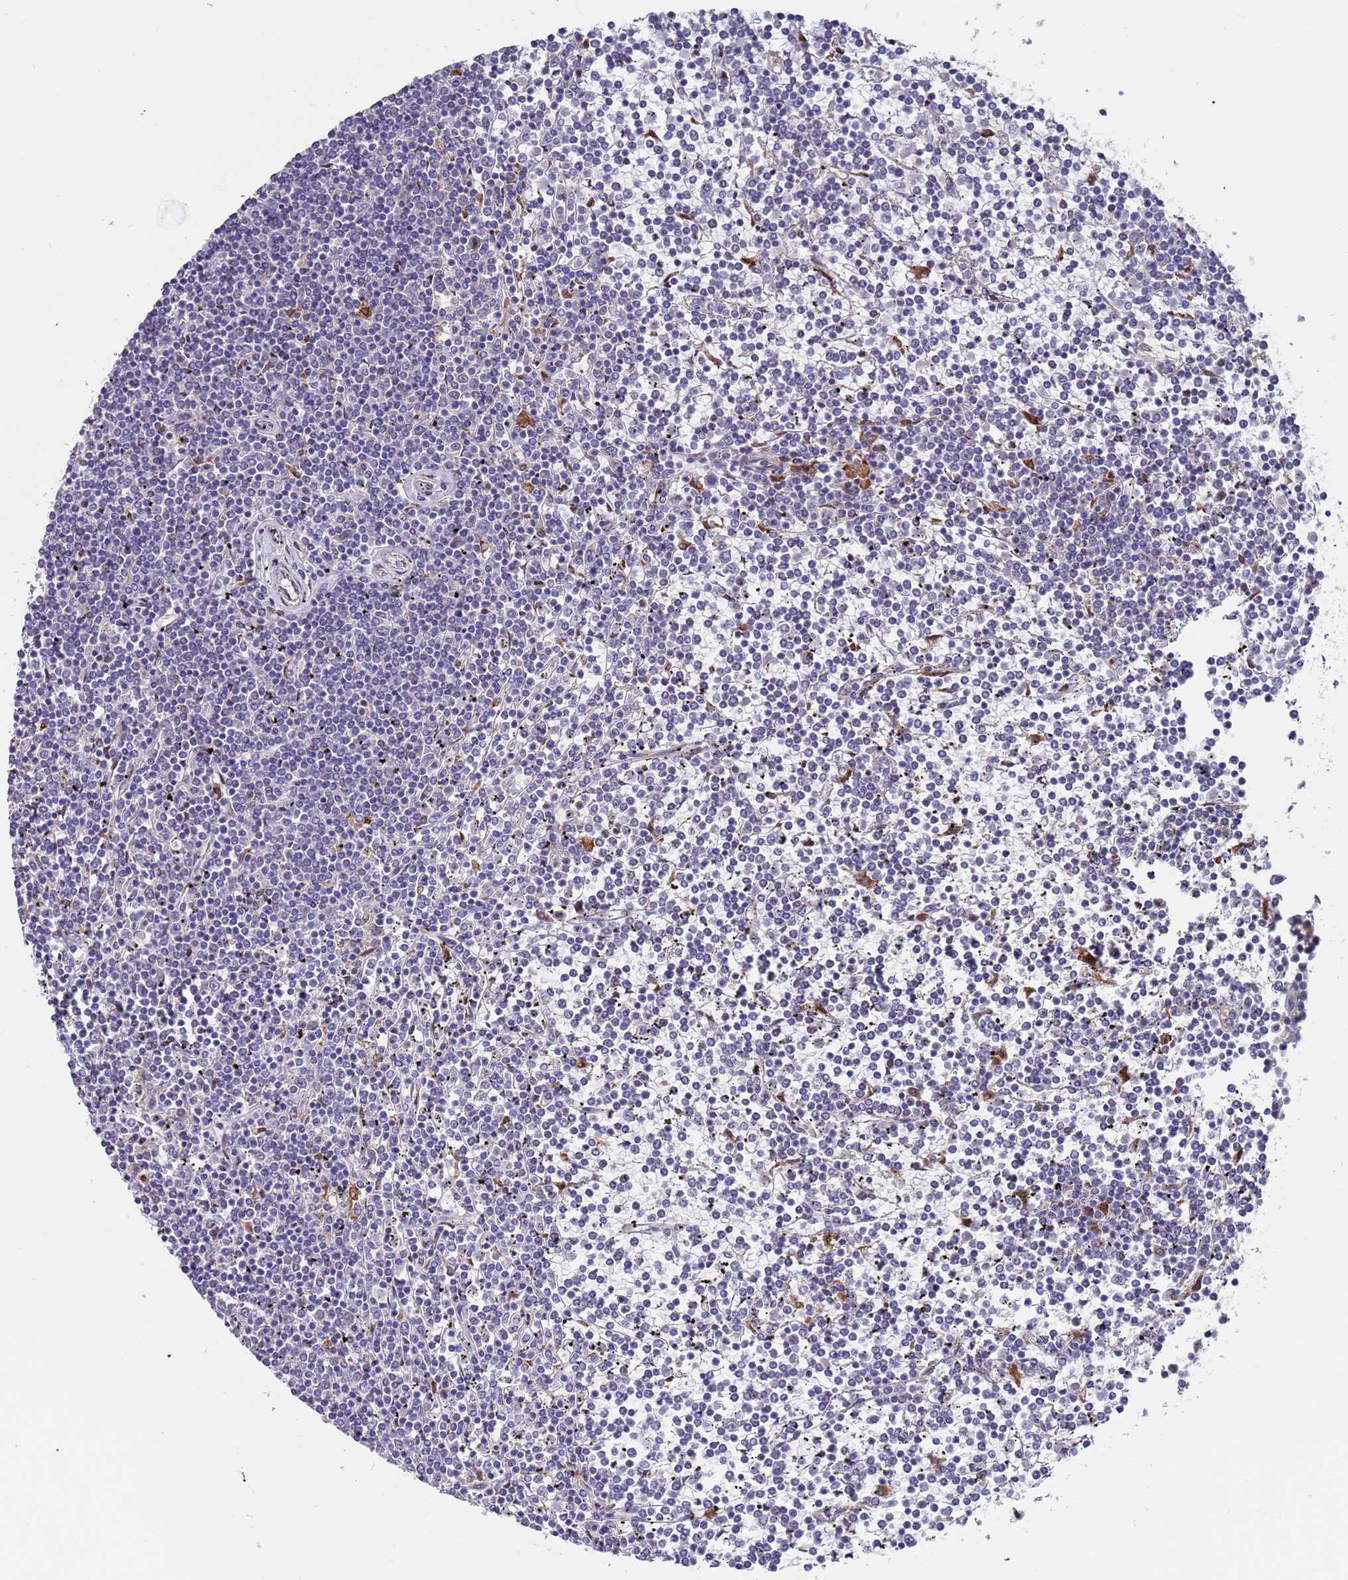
{"staining": {"intensity": "negative", "quantity": "none", "location": "none"}, "tissue": "lymphoma", "cell_type": "Tumor cells", "image_type": "cancer", "snomed": [{"axis": "morphology", "description": "Malignant lymphoma, non-Hodgkin's type, Low grade"}, {"axis": "topography", "description": "Spleen"}], "caption": "Malignant lymphoma, non-Hodgkin's type (low-grade) stained for a protein using immunohistochemistry demonstrates no expression tumor cells.", "gene": "FBXO27", "patient": {"sex": "female", "age": 19}}